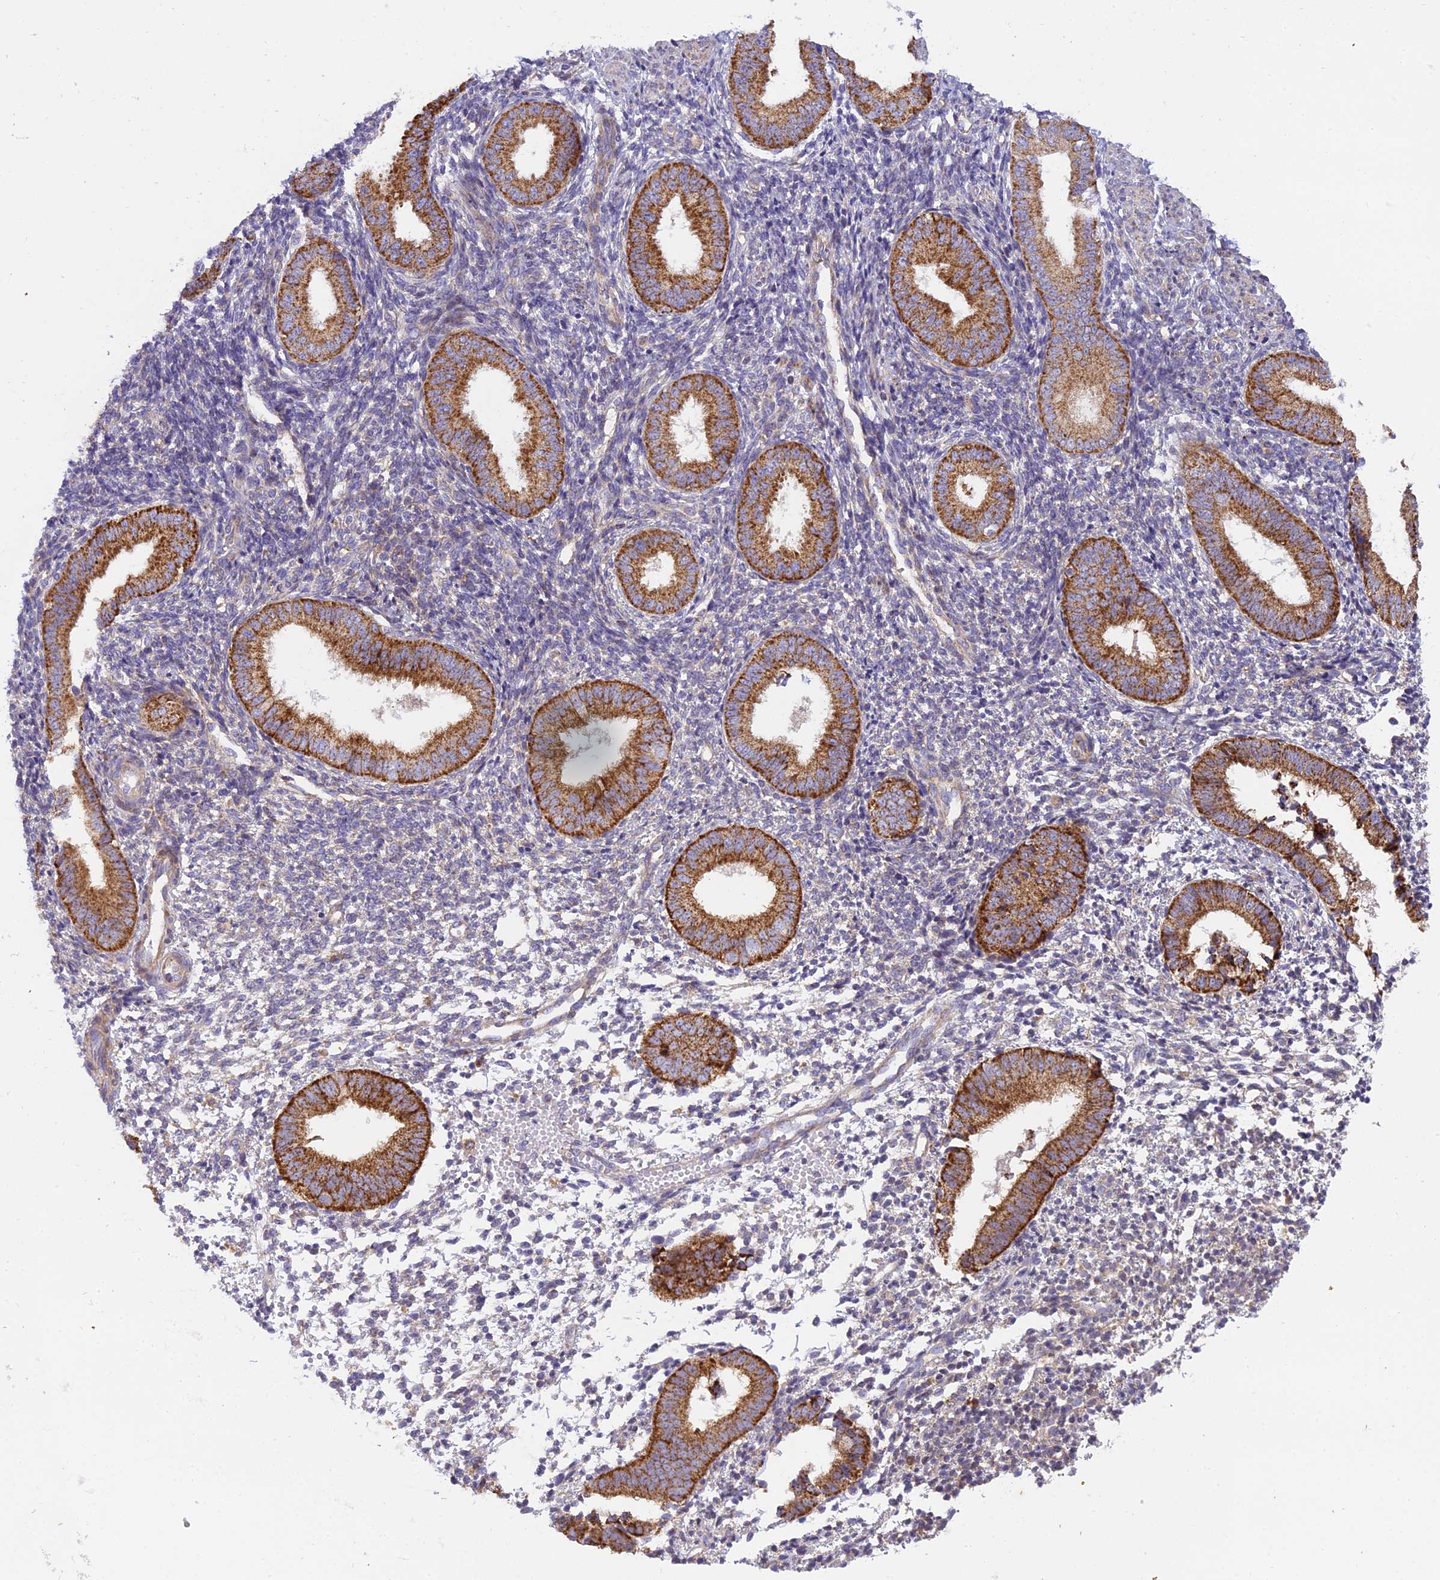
{"staining": {"intensity": "negative", "quantity": "none", "location": "none"}, "tissue": "endometrium", "cell_type": "Cells in endometrial stroma", "image_type": "normal", "snomed": [{"axis": "morphology", "description": "Normal tissue, NOS"}, {"axis": "topography", "description": "Uterus"}, {"axis": "topography", "description": "Endometrium"}], "caption": "This histopathology image is of normal endometrium stained with IHC to label a protein in brown with the nuclei are counter-stained blue. There is no positivity in cells in endometrial stroma. The staining was performed using DAB to visualize the protein expression in brown, while the nuclei were stained in blue with hematoxylin (Magnification: 20x).", "gene": "CLCN7", "patient": {"sex": "female", "age": 48}}